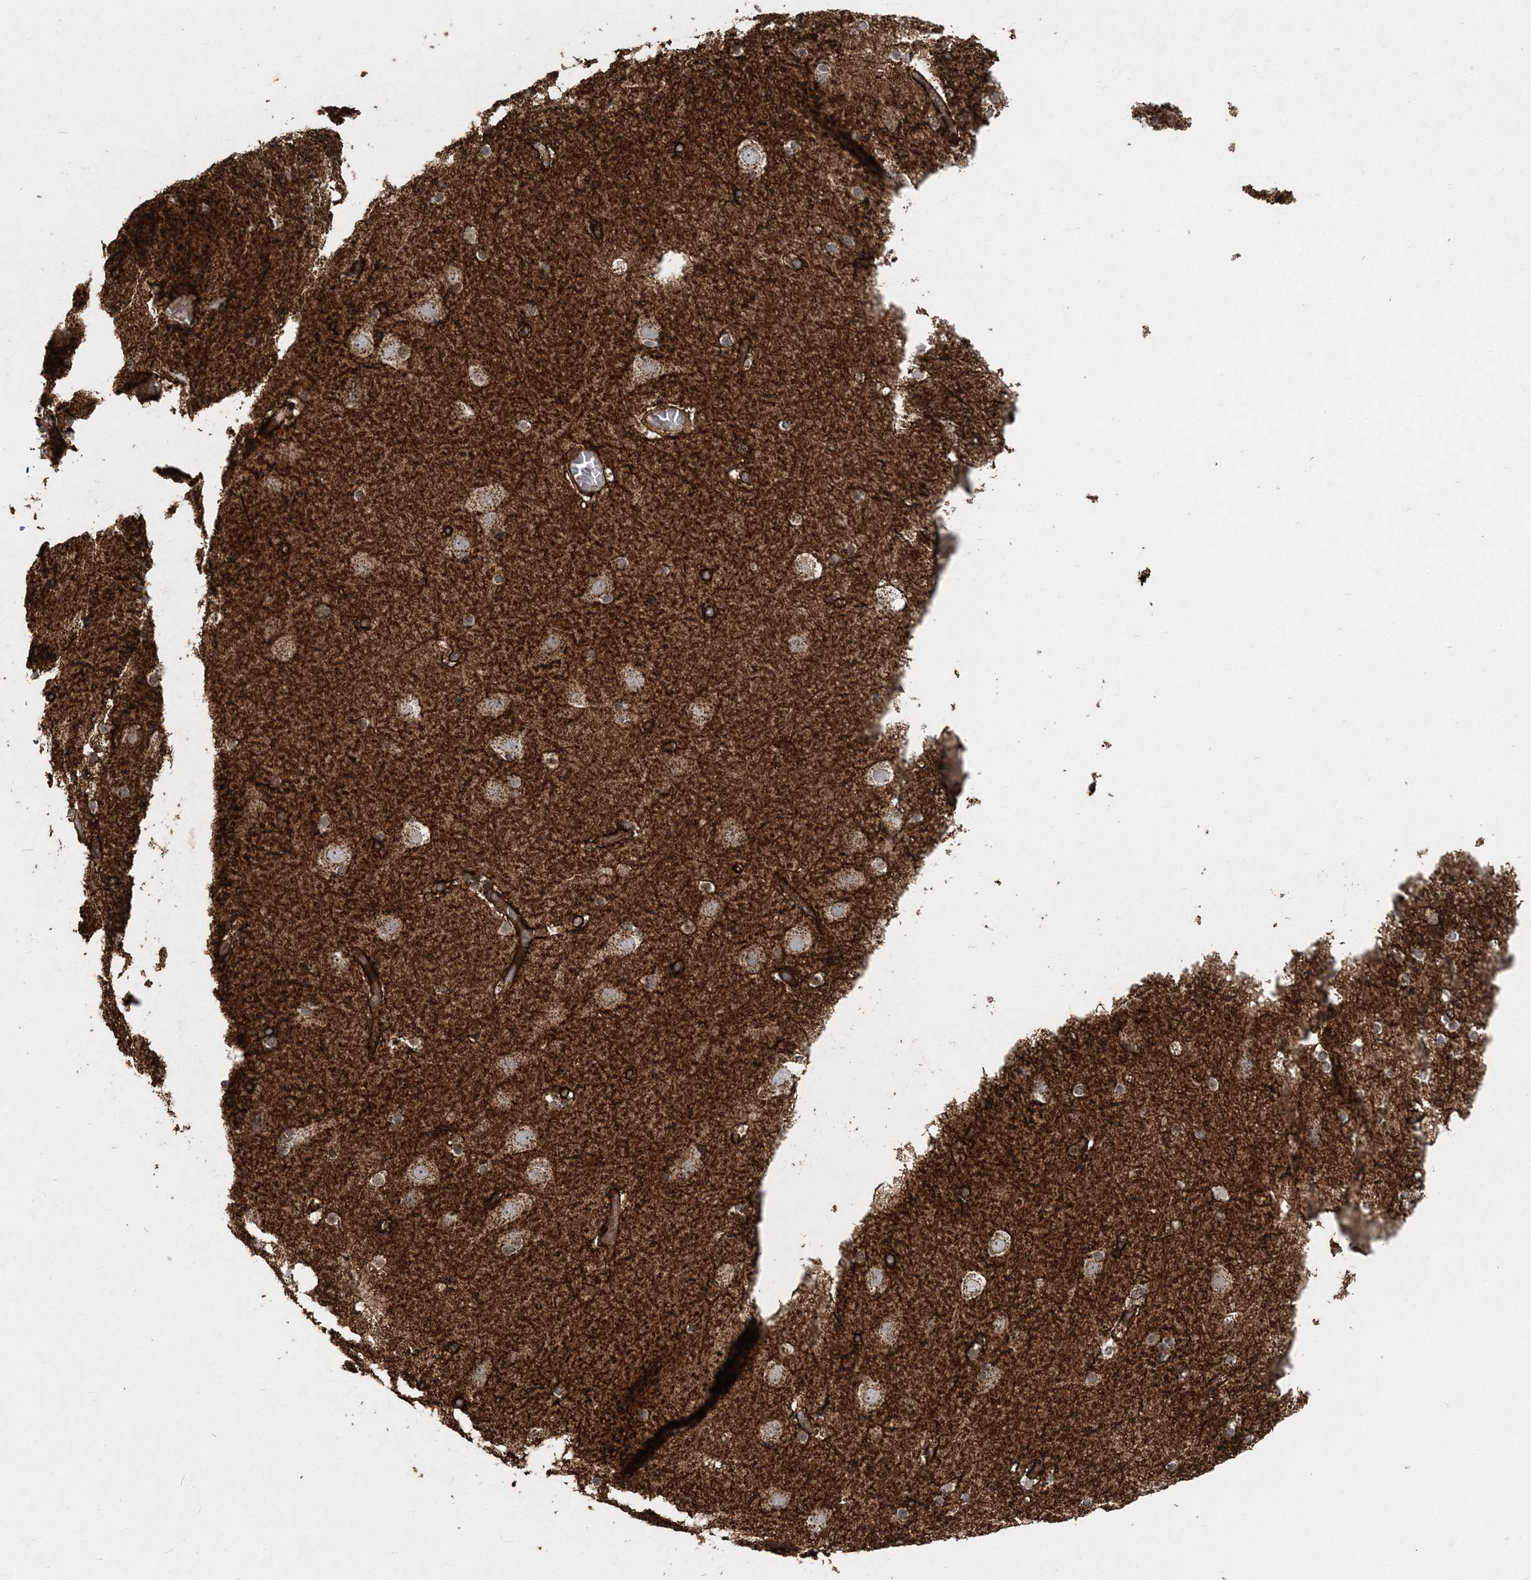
{"staining": {"intensity": "weak", "quantity": ">75%", "location": "cytoplasmic/membranous"}, "tissue": "cerebral cortex", "cell_type": "Endothelial cells", "image_type": "normal", "snomed": [{"axis": "morphology", "description": "Normal tissue, NOS"}, {"axis": "topography", "description": "Cerebral cortex"}], "caption": "Weak cytoplasmic/membranous expression for a protein is appreciated in about >75% of endothelial cells of normal cerebral cortex using immunohistochemistry.", "gene": "LRPPRC", "patient": {"sex": "male", "age": 57}}